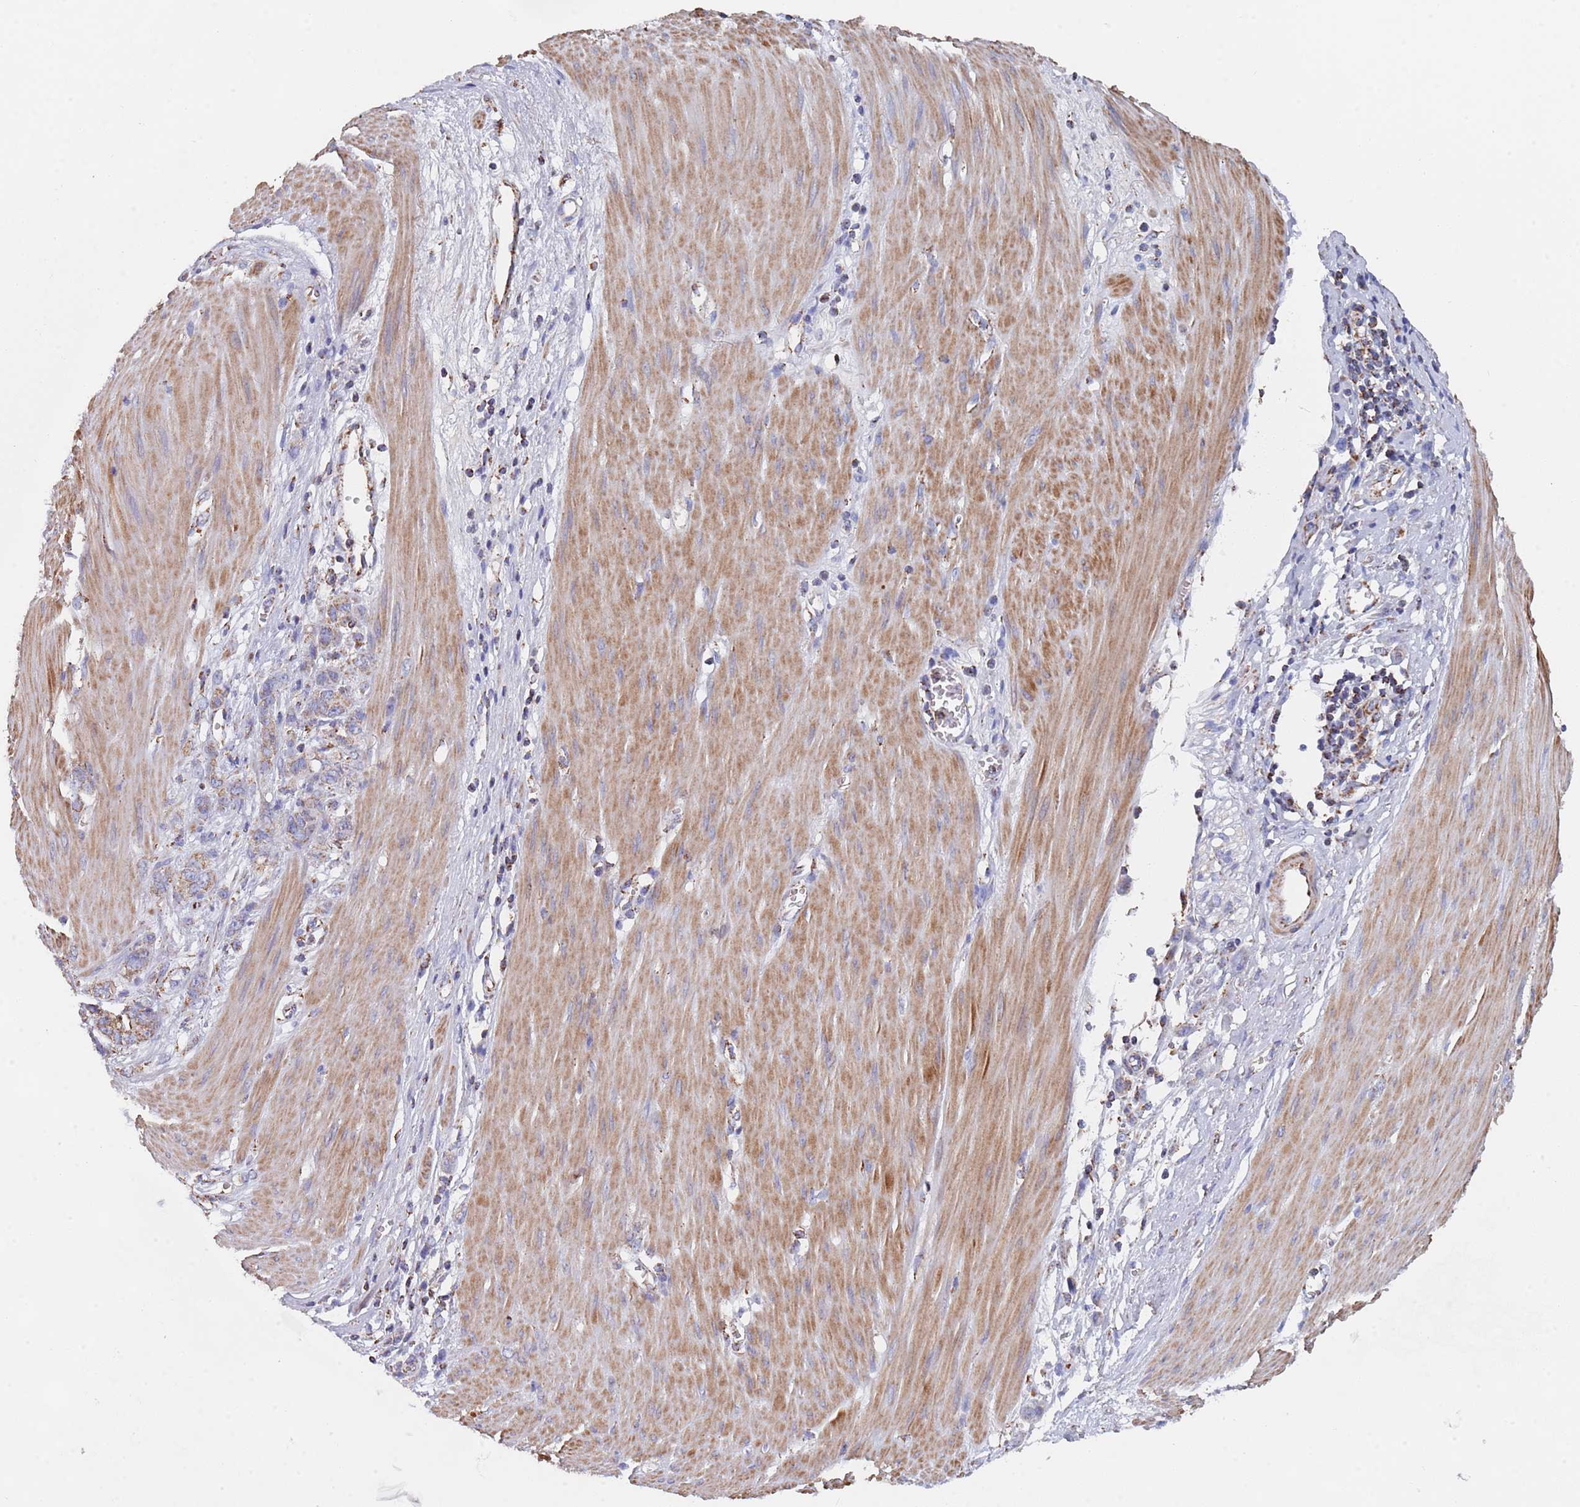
{"staining": {"intensity": "weak", "quantity": ">75%", "location": "cytoplasmic/membranous"}, "tissue": "stomach cancer", "cell_type": "Tumor cells", "image_type": "cancer", "snomed": [{"axis": "morphology", "description": "Adenocarcinoma, NOS"}, {"axis": "topography", "description": "Stomach"}], "caption": "Protein expression by IHC exhibits weak cytoplasmic/membranous expression in approximately >75% of tumor cells in stomach adenocarcinoma. The protein of interest is stained brown, and the nuclei are stained in blue (DAB IHC with brightfield microscopy, high magnification).", "gene": "PGP", "patient": {"sex": "female", "age": 76}}